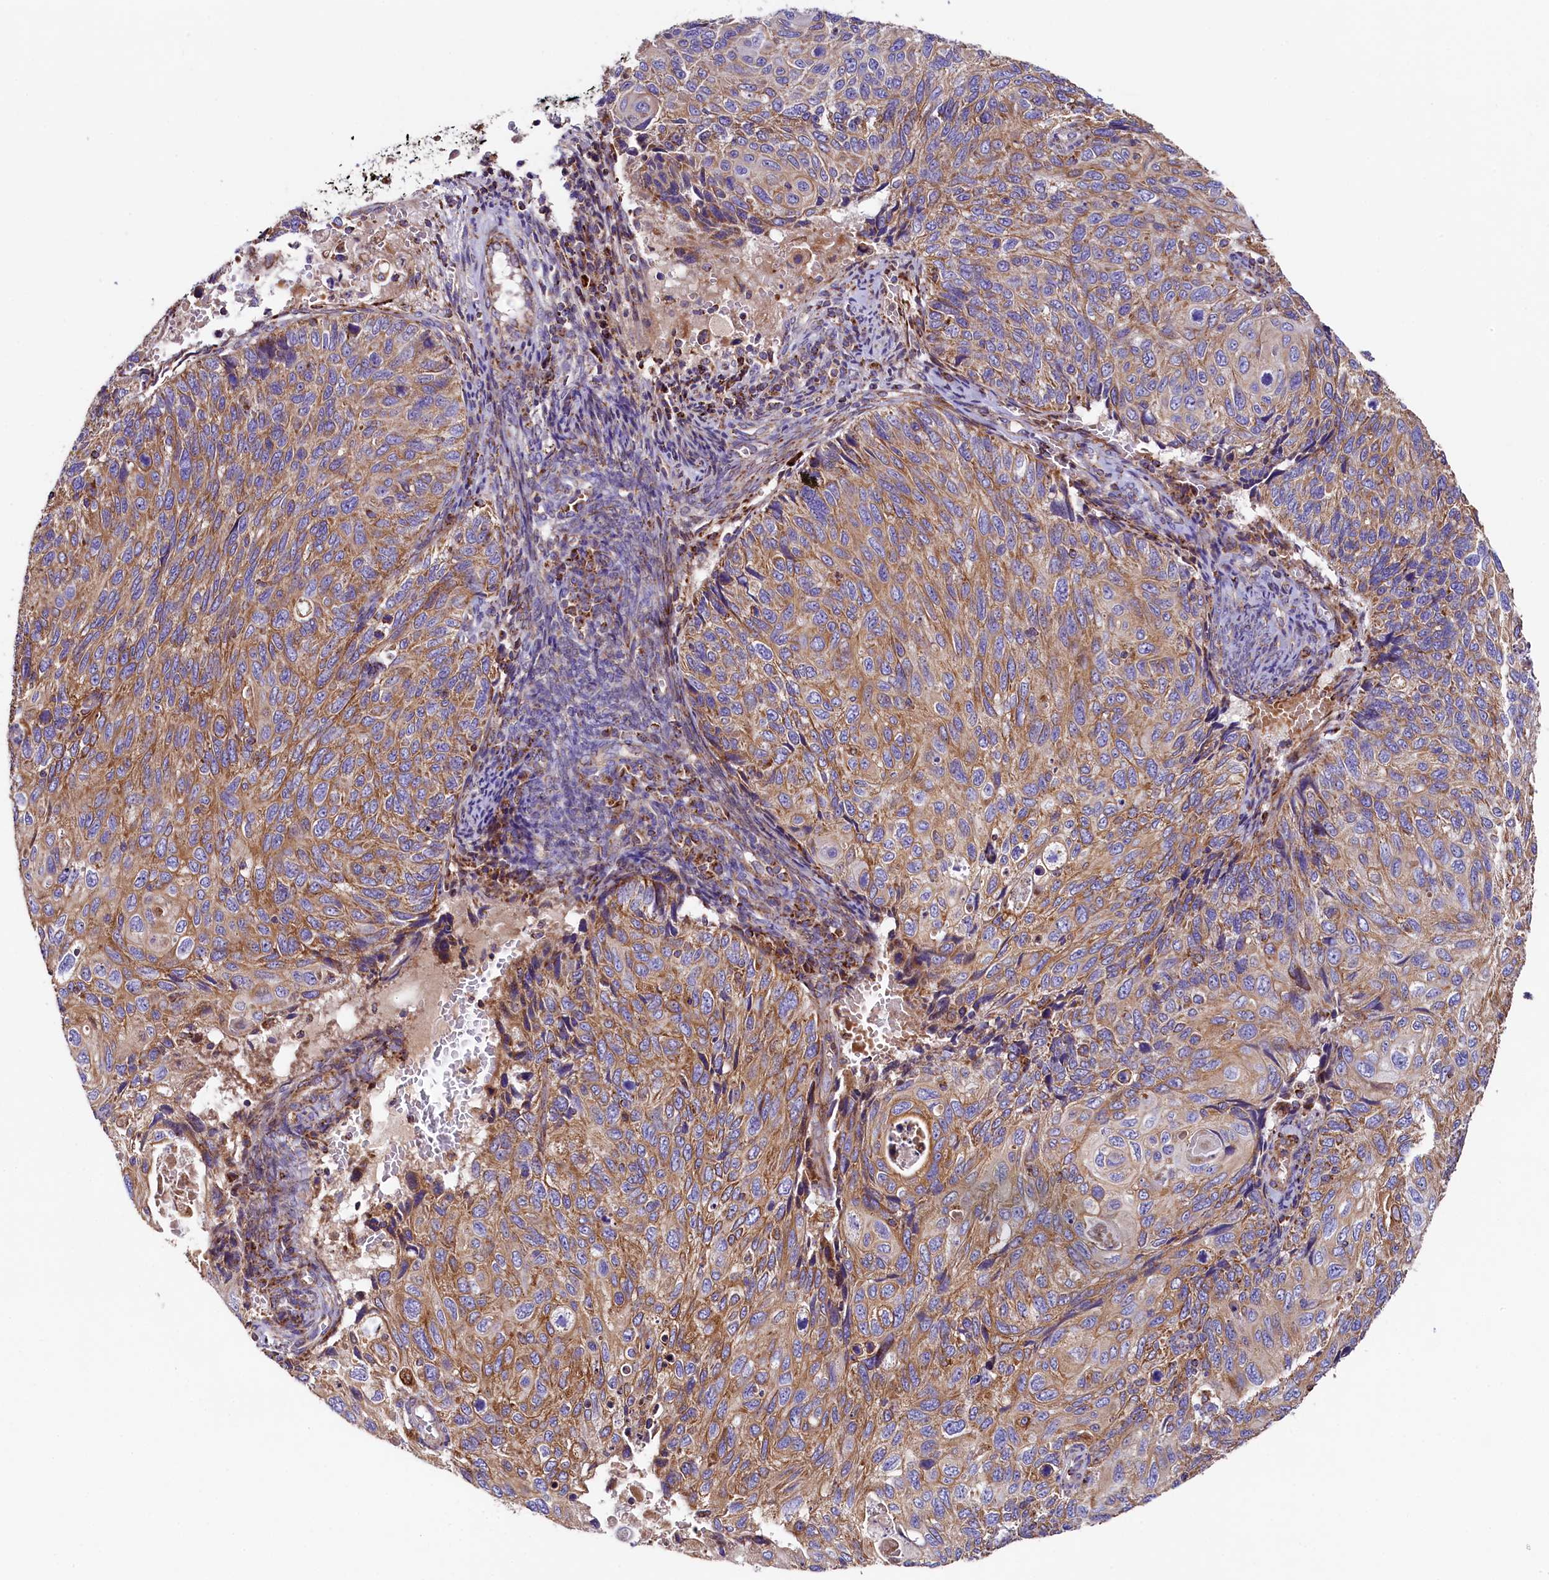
{"staining": {"intensity": "moderate", "quantity": ">75%", "location": "cytoplasmic/membranous"}, "tissue": "cervical cancer", "cell_type": "Tumor cells", "image_type": "cancer", "snomed": [{"axis": "morphology", "description": "Squamous cell carcinoma, NOS"}, {"axis": "topography", "description": "Cervix"}], "caption": "The micrograph shows immunohistochemical staining of squamous cell carcinoma (cervical). There is moderate cytoplasmic/membranous expression is present in approximately >75% of tumor cells. (brown staining indicates protein expression, while blue staining denotes nuclei).", "gene": "CLYBL", "patient": {"sex": "female", "age": 70}}